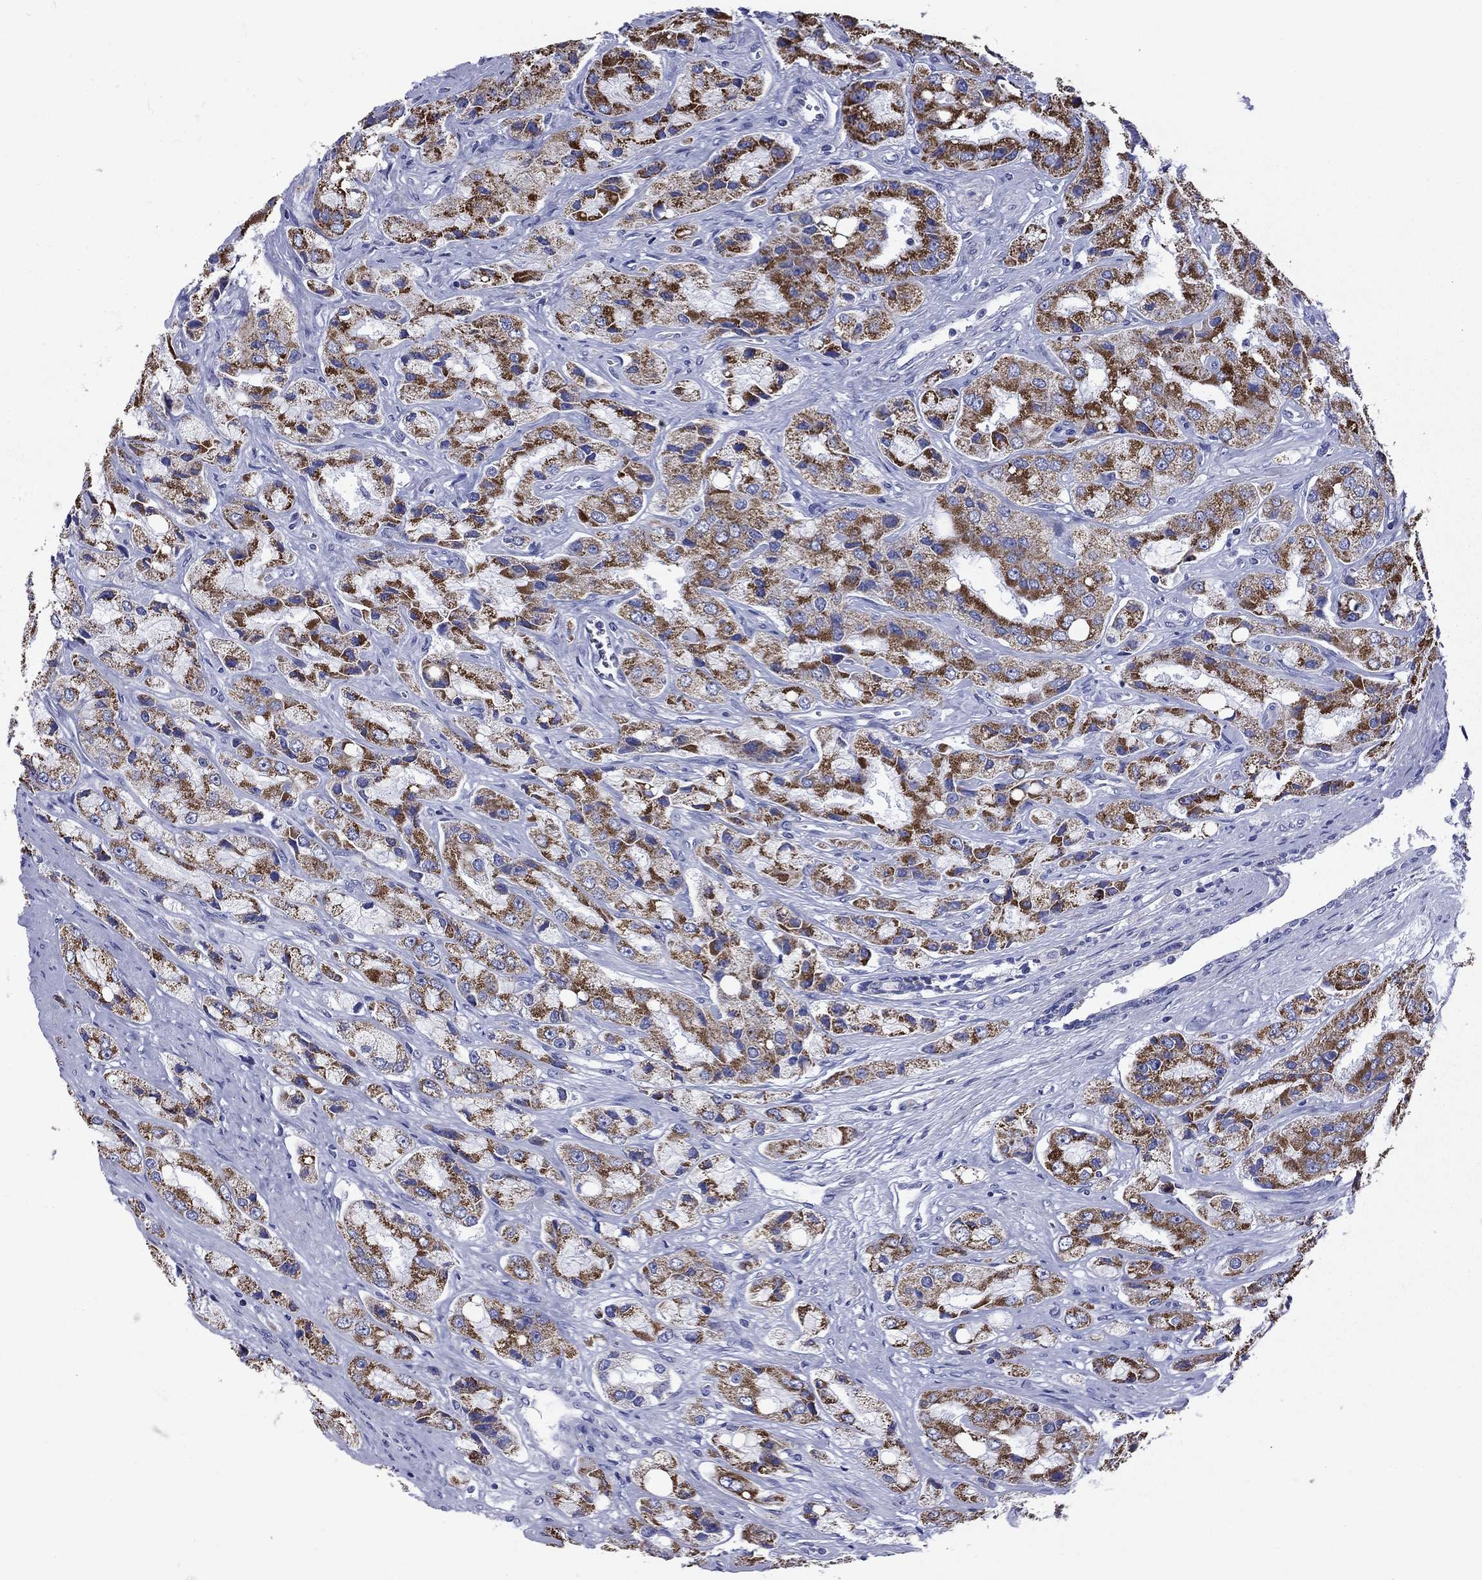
{"staining": {"intensity": "strong", "quantity": "25%-75%", "location": "cytoplasmic/membranous"}, "tissue": "prostate cancer", "cell_type": "Tumor cells", "image_type": "cancer", "snomed": [{"axis": "morphology", "description": "Adenocarcinoma, Low grade"}, {"axis": "topography", "description": "Prostate"}], "caption": "Prostate cancer tissue exhibits strong cytoplasmic/membranous staining in approximately 25%-75% of tumor cells, visualized by immunohistochemistry. Using DAB (brown) and hematoxylin (blue) stains, captured at high magnification using brightfield microscopy.", "gene": "ACADSB", "patient": {"sex": "male", "age": 69}}